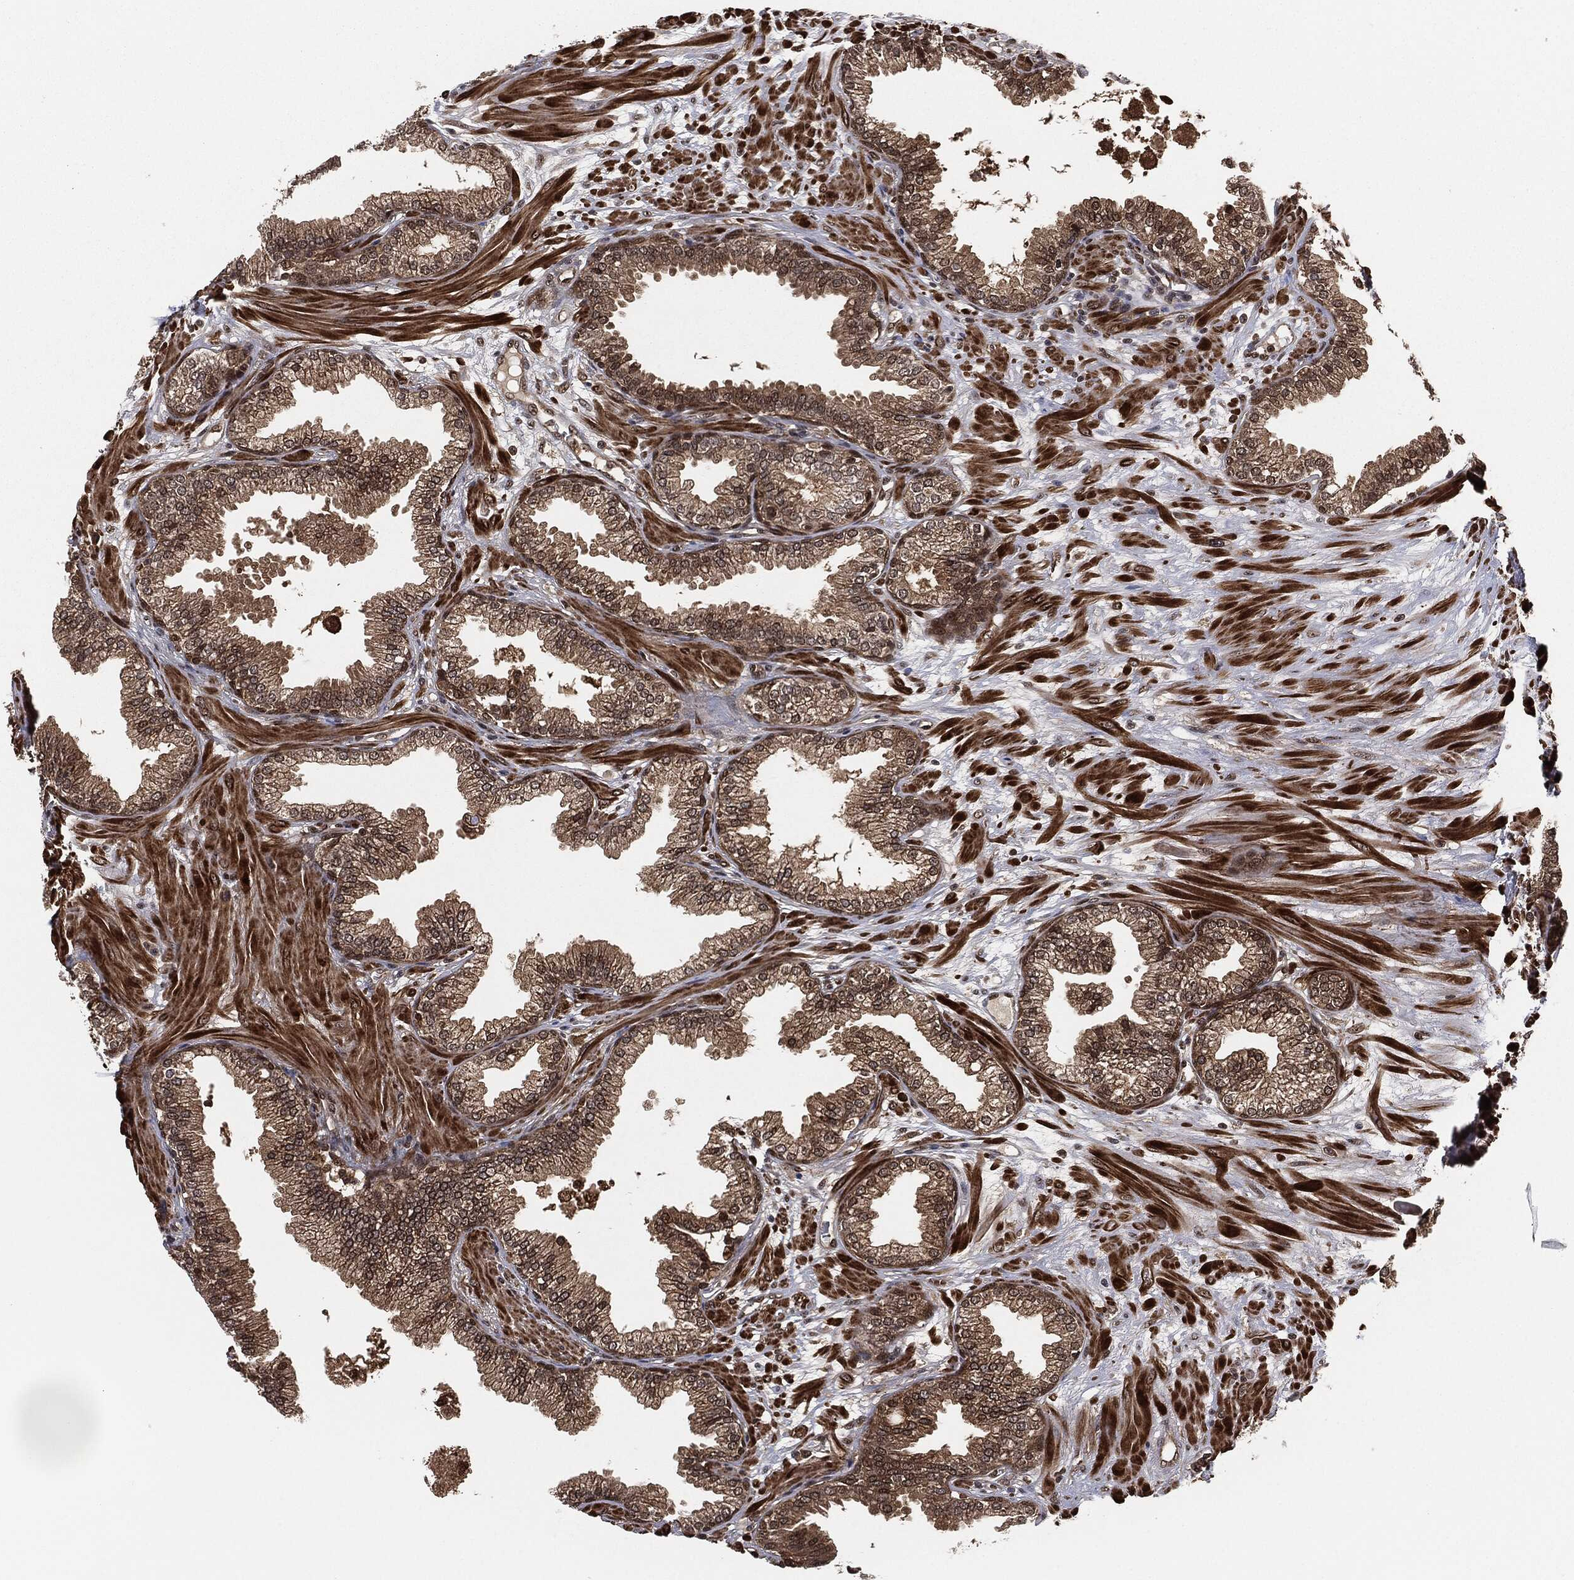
{"staining": {"intensity": "moderate", "quantity": "25%-75%", "location": "cytoplasmic/membranous,nuclear"}, "tissue": "prostate", "cell_type": "Glandular cells", "image_type": "normal", "snomed": [{"axis": "morphology", "description": "Normal tissue, NOS"}, {"axis": "topography", "description": "Prostate"}], "caption": "A photomicrograph of prostate stained for a protein exhibits moderate cytoplasmic/membranous,nuclear brown staining in glandular cells. The staining was performed using DAB to visualize the protein expression in brown, while the nuclei were stained in blue with hematoxylin (Magnification: 20x).", "gene": "CAPRIN2", "patient": {"sex": "male", "age": 64}}